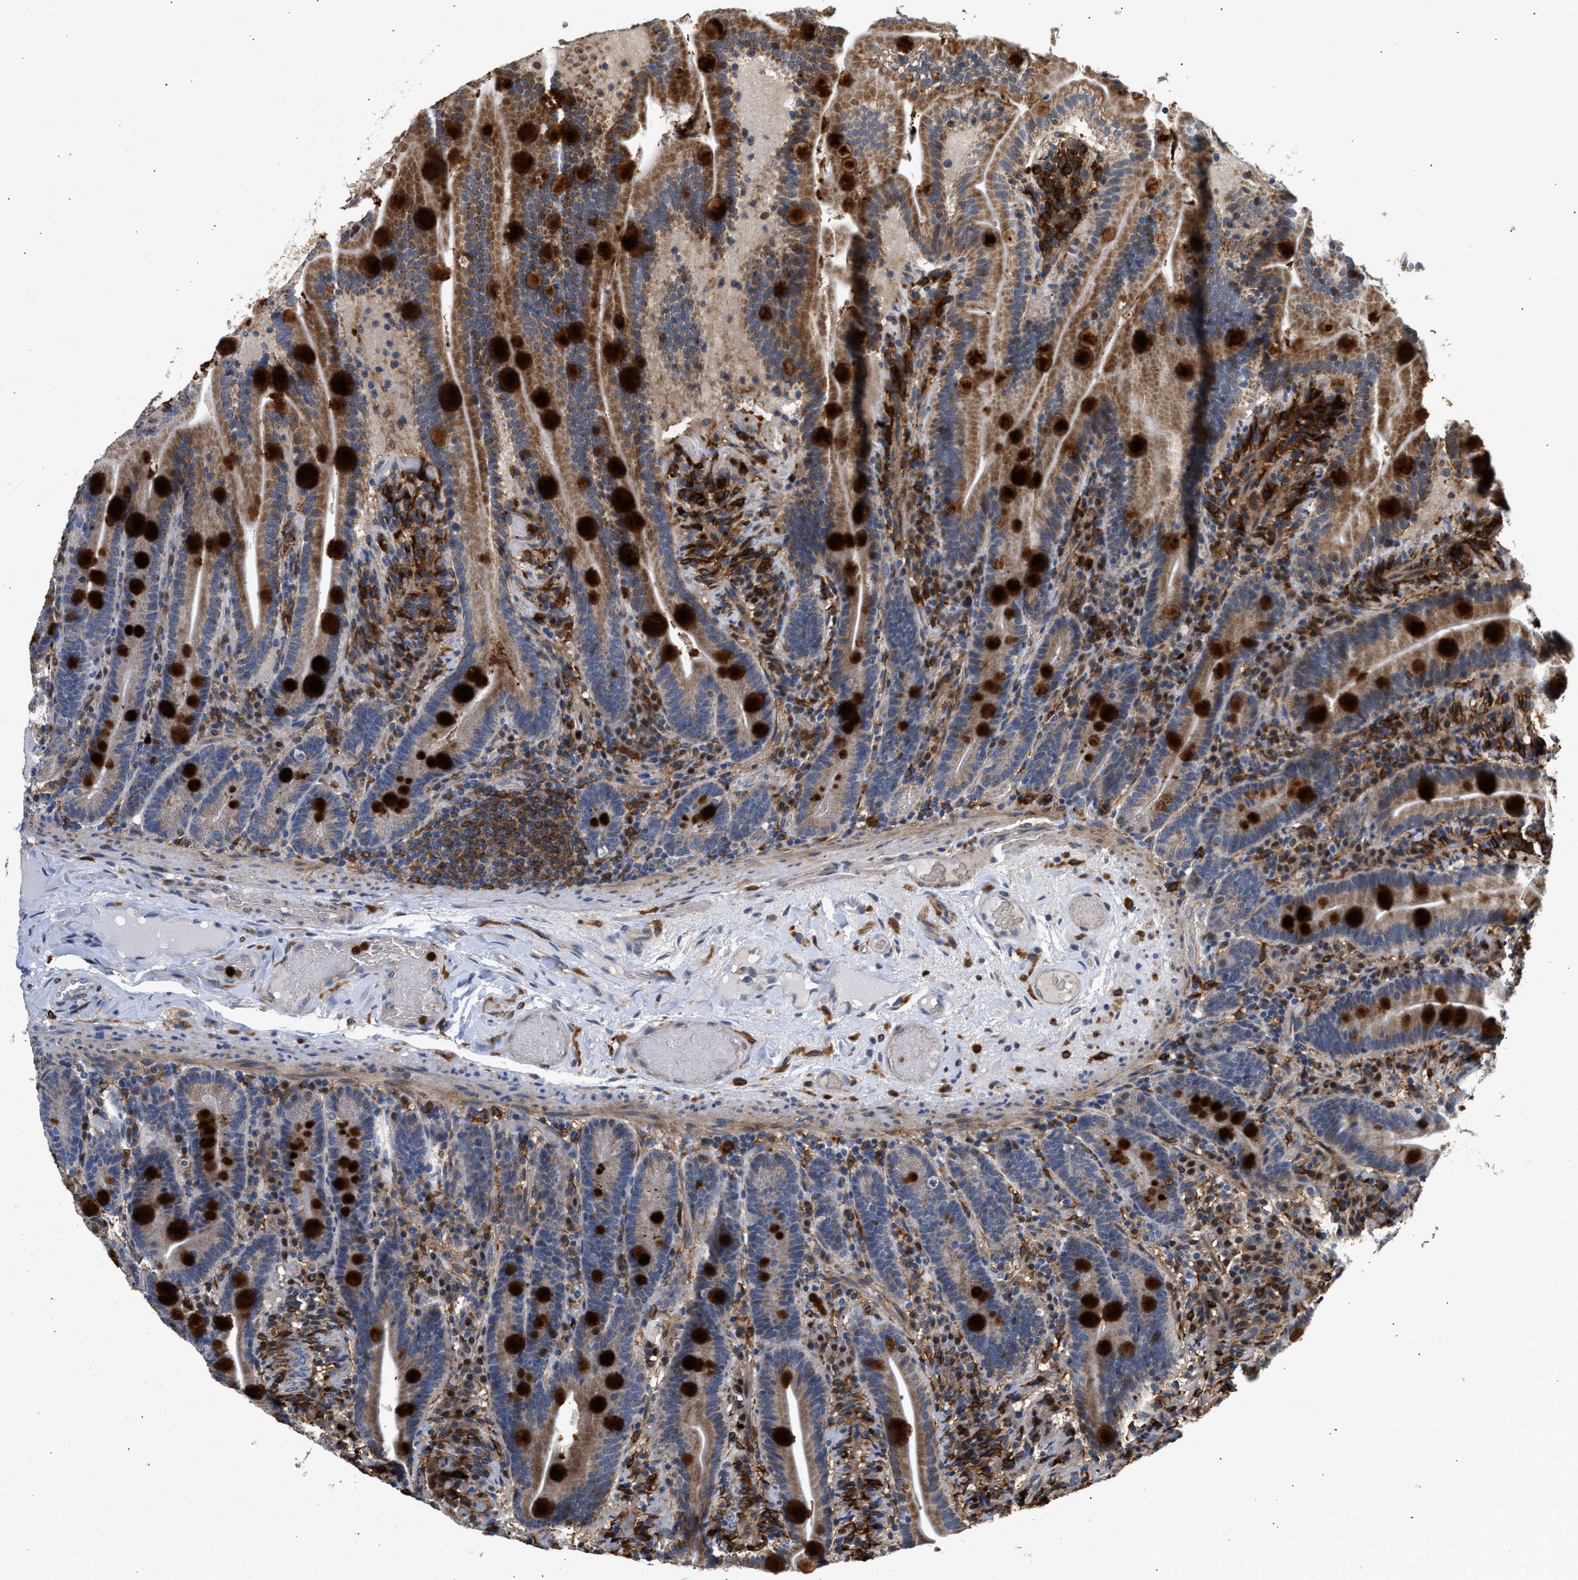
{"staining": {"intensity": "strong", "quantity": "25%-75%", "location": "cytoplasmic/membranous"}, "tissue": "duodenum", "cell_type": "Glandular cells", "image_type": "normal", "snomed": [{"axis": "morphology", "description": "Normal tissue, NOS"}, {"axis": "topography", "description": "Duodenum"}], "caption": "Protein expression analysis of benign human duodenum reveals strong cytoplasmic/membranous positivity in about 25%-75% of glandular cells. (Stains: DAB (3,3'-diaminobenzidine) in brown, nuclei in blue, Microscopy: brightfield microscopy at high magnification).", "gene": "RAB31", "patient": {"sex": "male", "age": 54}}